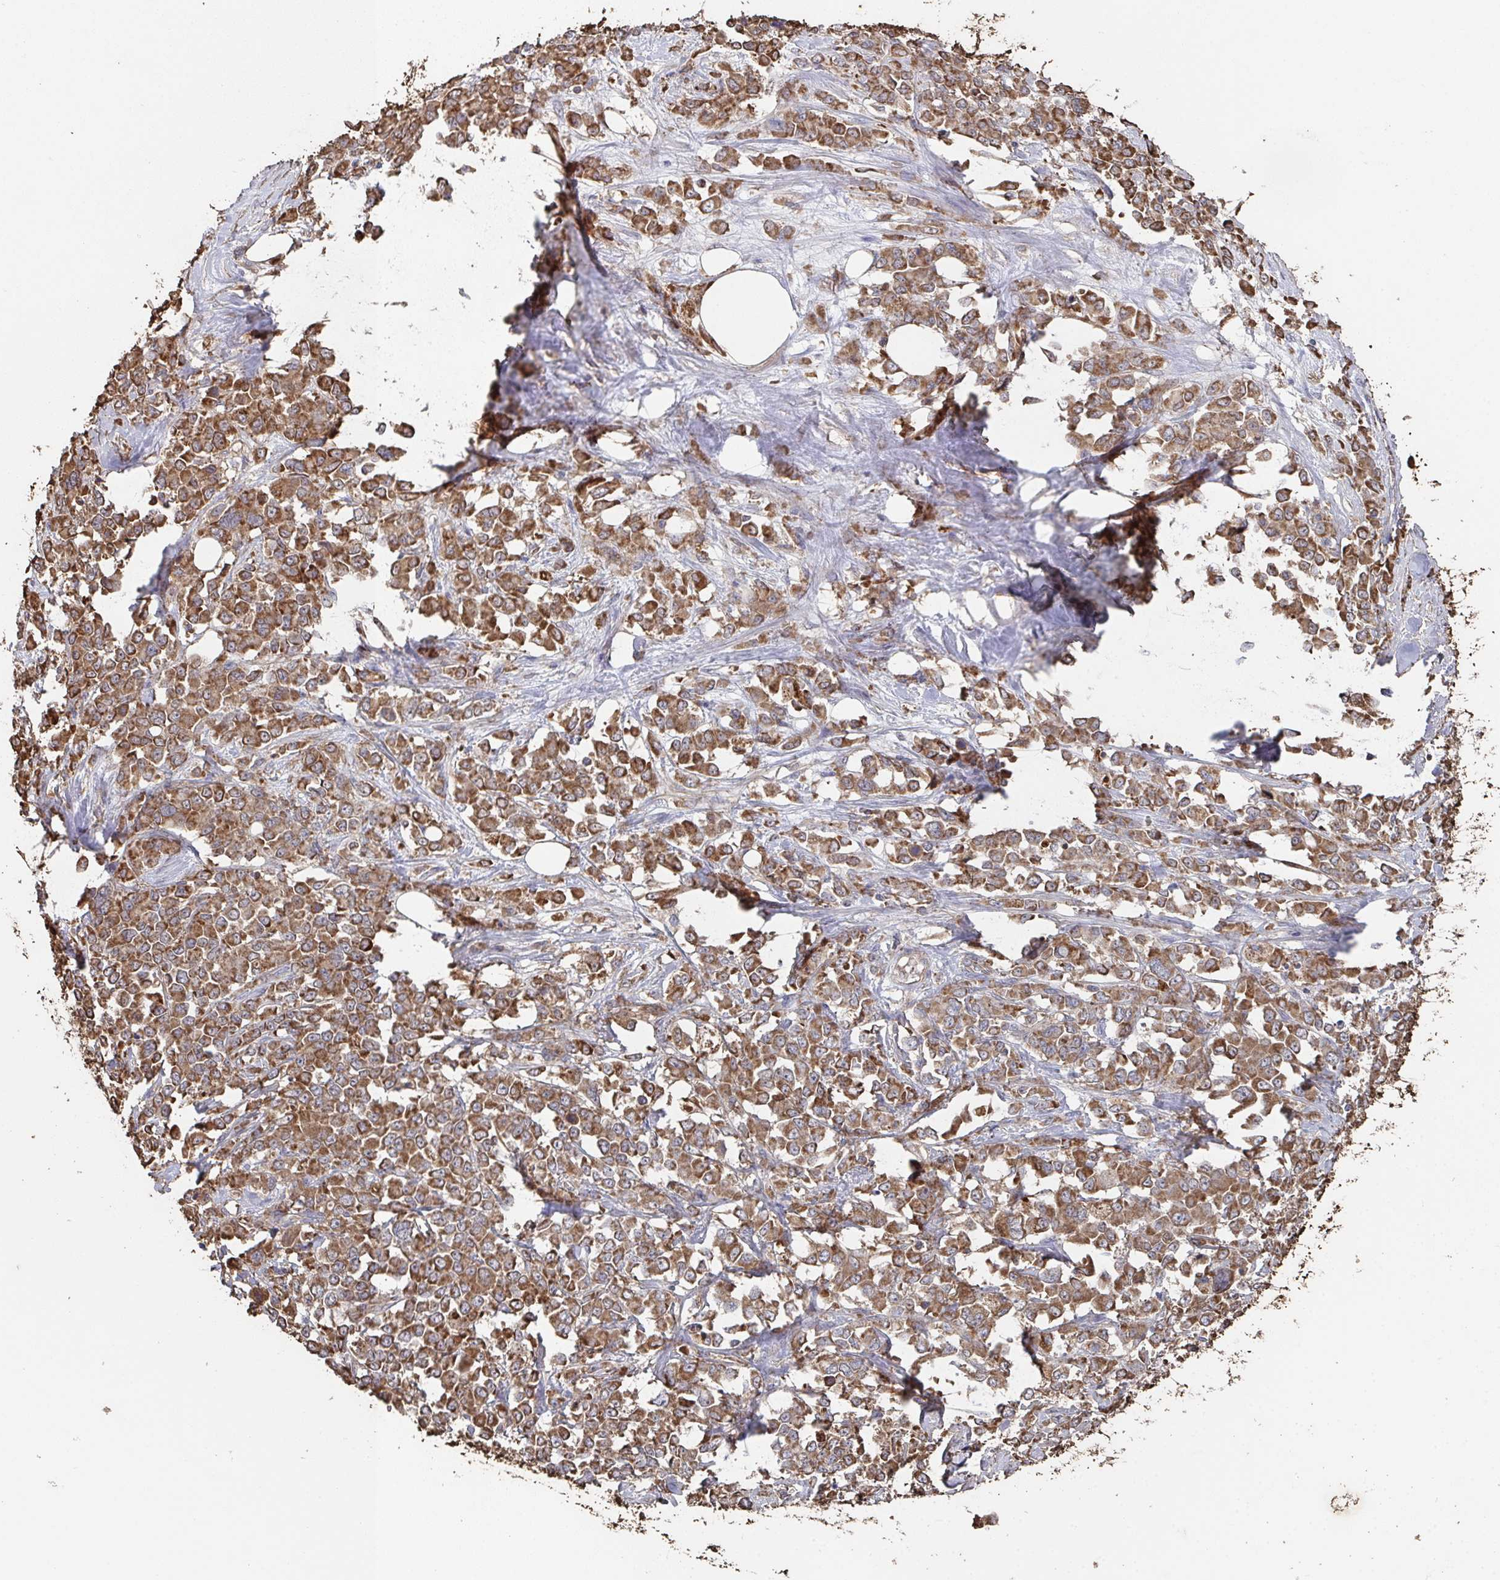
{"staining": {"intensity": "moderate", "quantity": ">75%", "location": "cytoplasmic/membranous"}, "tissue": "stomach cancer", "cell_type": "Tumor cells", "image_type": "cancer", "snomed": [{"axis": "morphology", "description": "Adenocarcinoma, NOS"}, {"axis": "topography", "description": "Stomach"}], "caption": "Approximately >75% of tumor cells in stomach cancer display moderate cytoplasmic/membranous protein staining as visualized by brown immunohistochemical staining.", "gene": "MT-ND3", "patient": {"sex": "female", "age": 76}}